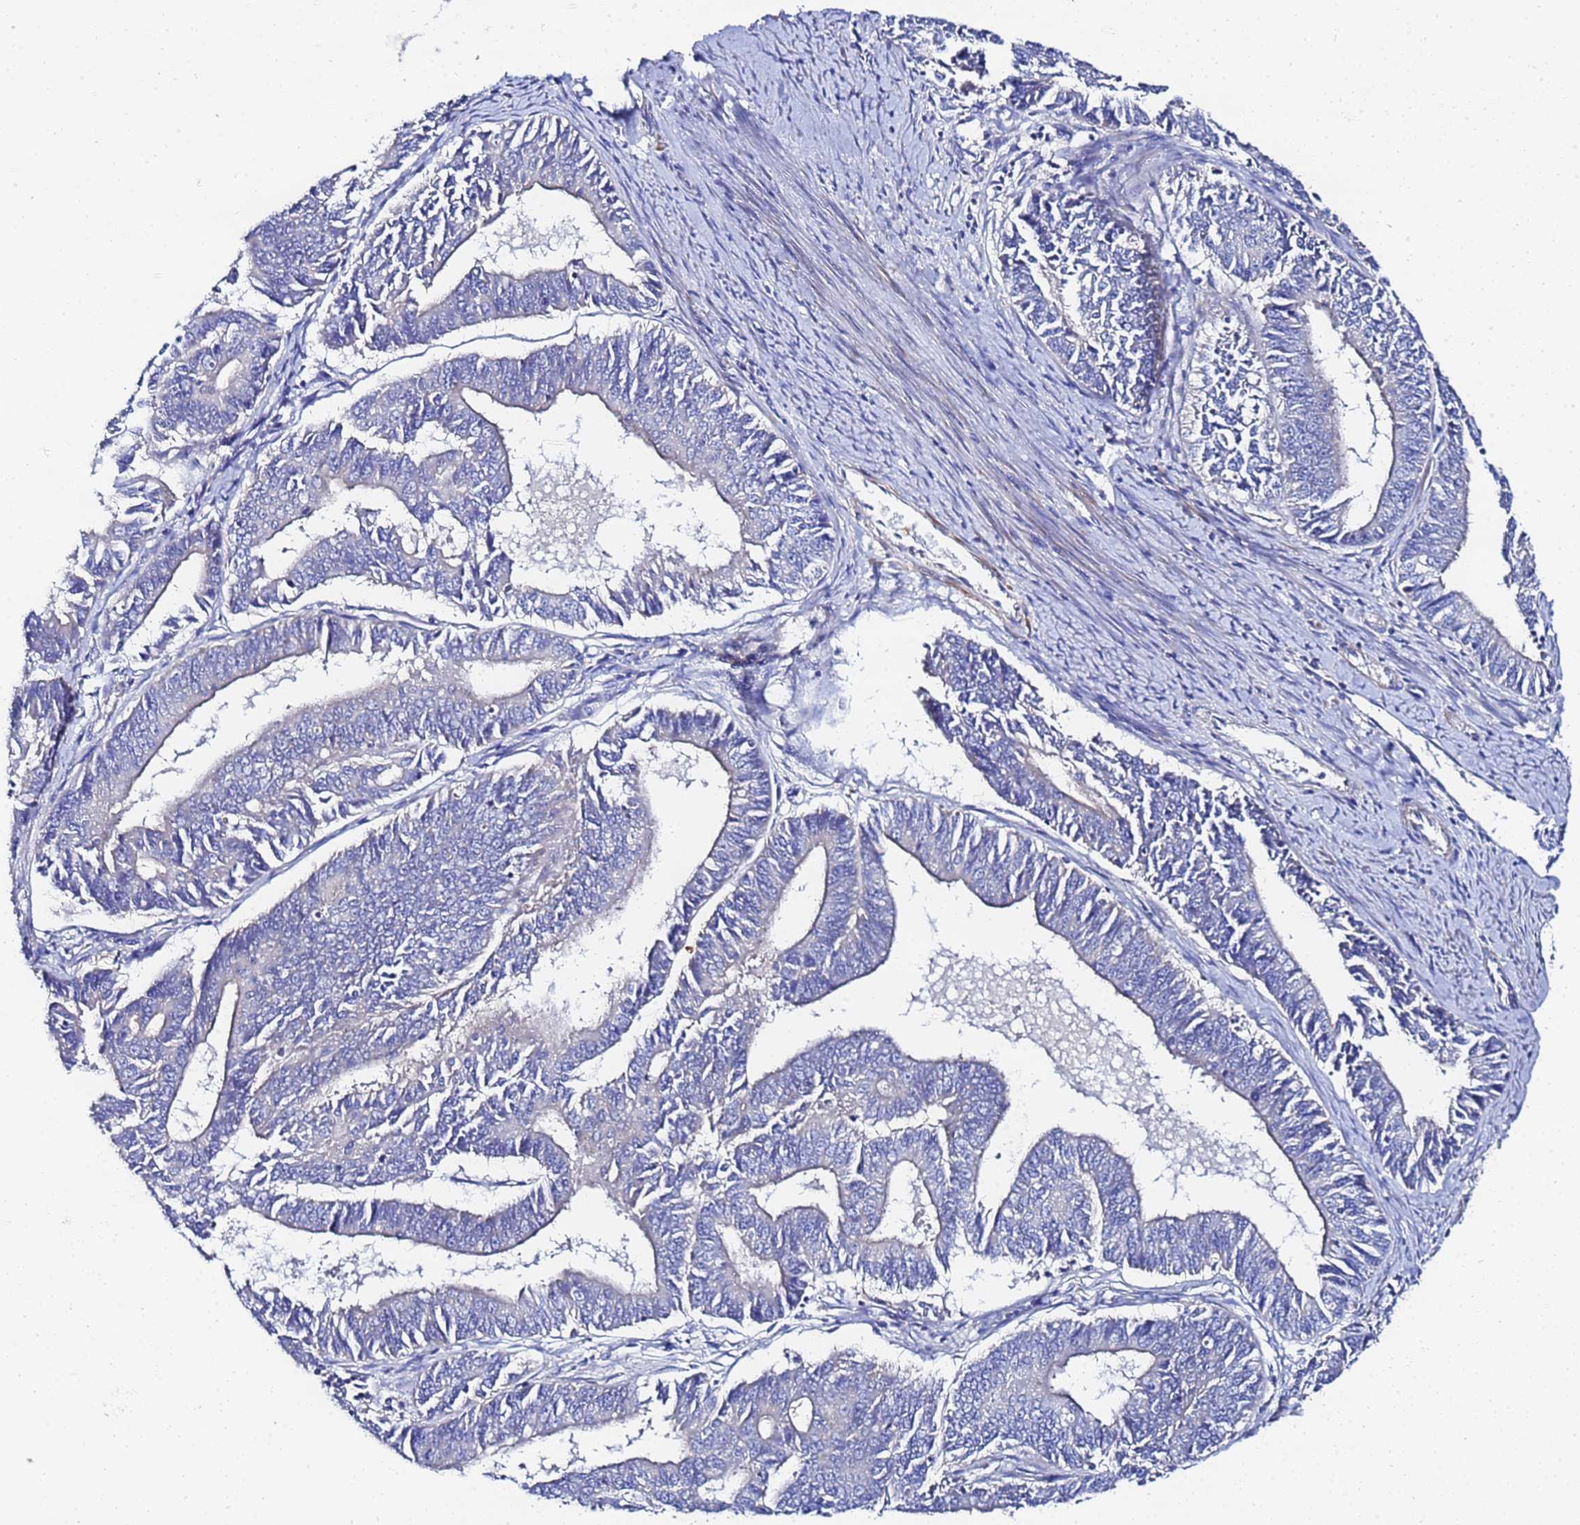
{"staining": {"intensity": "moderate", "quantity": "<25%", "location": "cytoplasmic/membranous"}, "tissue": "endometrial cancer", "cell_type": "Tumor cells", "image_type": "cancer", "snomed": [{"axis": "morphology", "description": "Adenocarcinoma, NOS"}, {"axis": "topography", "description": "Endometrium"}], "caption": "Immunohistochemistry (IHC) histopathology image of human adenocarcinoma (endometrial) stained for a protein (brown), which reveals low levels of moderate cytoplasmic/membranous expression in approximately <25% of tumor cells.", "gene": "FAHD2A", "patient": {"sex": "female", "age": 73}}